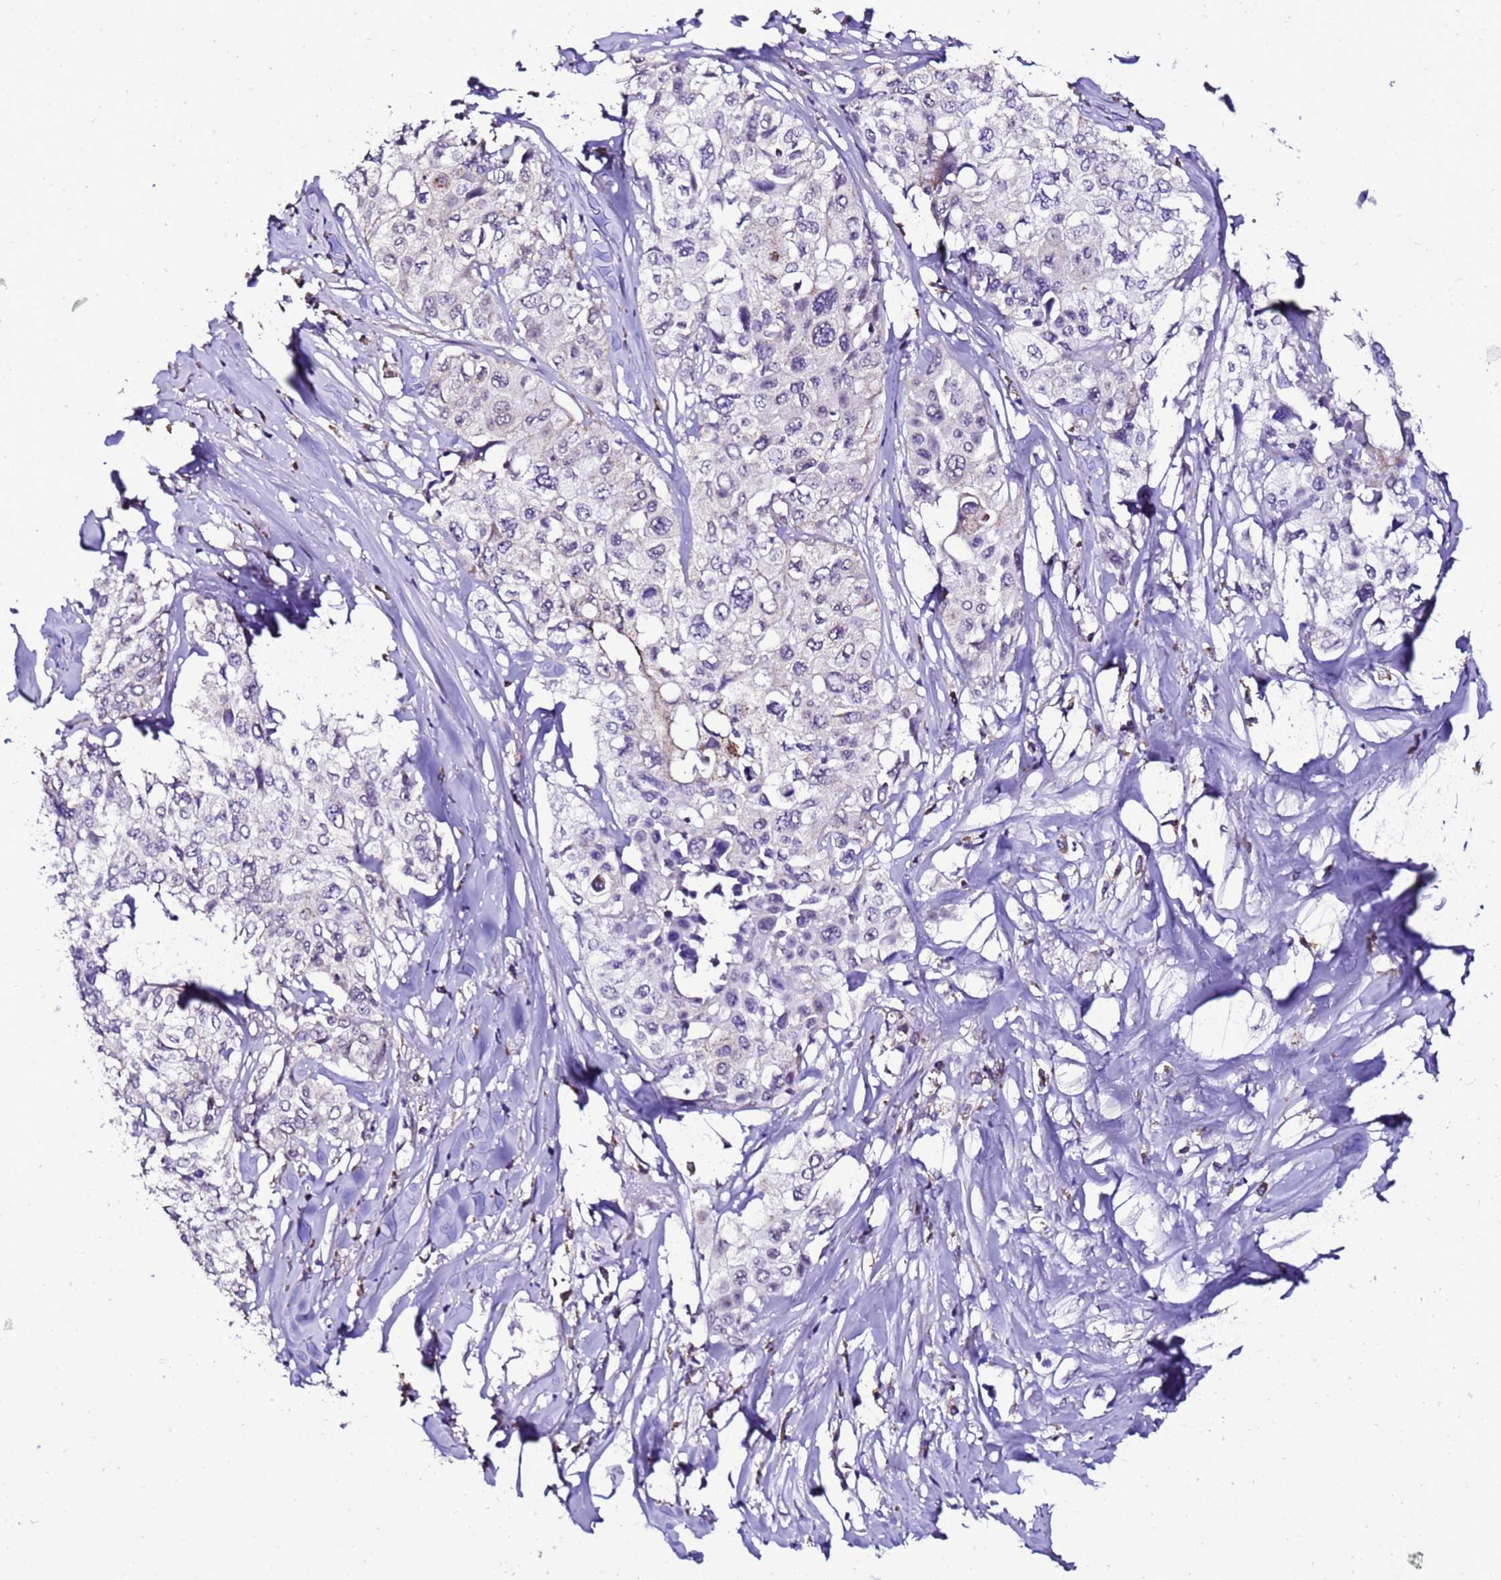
{"staining": {"intensity": "negative", "quantity": "none", "location": "none"}, "tissue": "cervical cancer", "cell_type": "Tumor cells", "image_type": "cancer", "snomed": [{"axis": "morphology", "description": "Squamous cell carcinoma, NOS"}, {"axis": "topography", "description": "Cervix"}], "caption": "This image is of cervical cancer stained with immunohistochemistry to label a protein in brown with the nuclei are counter-stained blue. There is no expression in tumor cells. (DAB immunohistochemistry with hematoxylin counter stain).", "gene": "DPH6", "patient": {"sex": "female", "age": 31}}